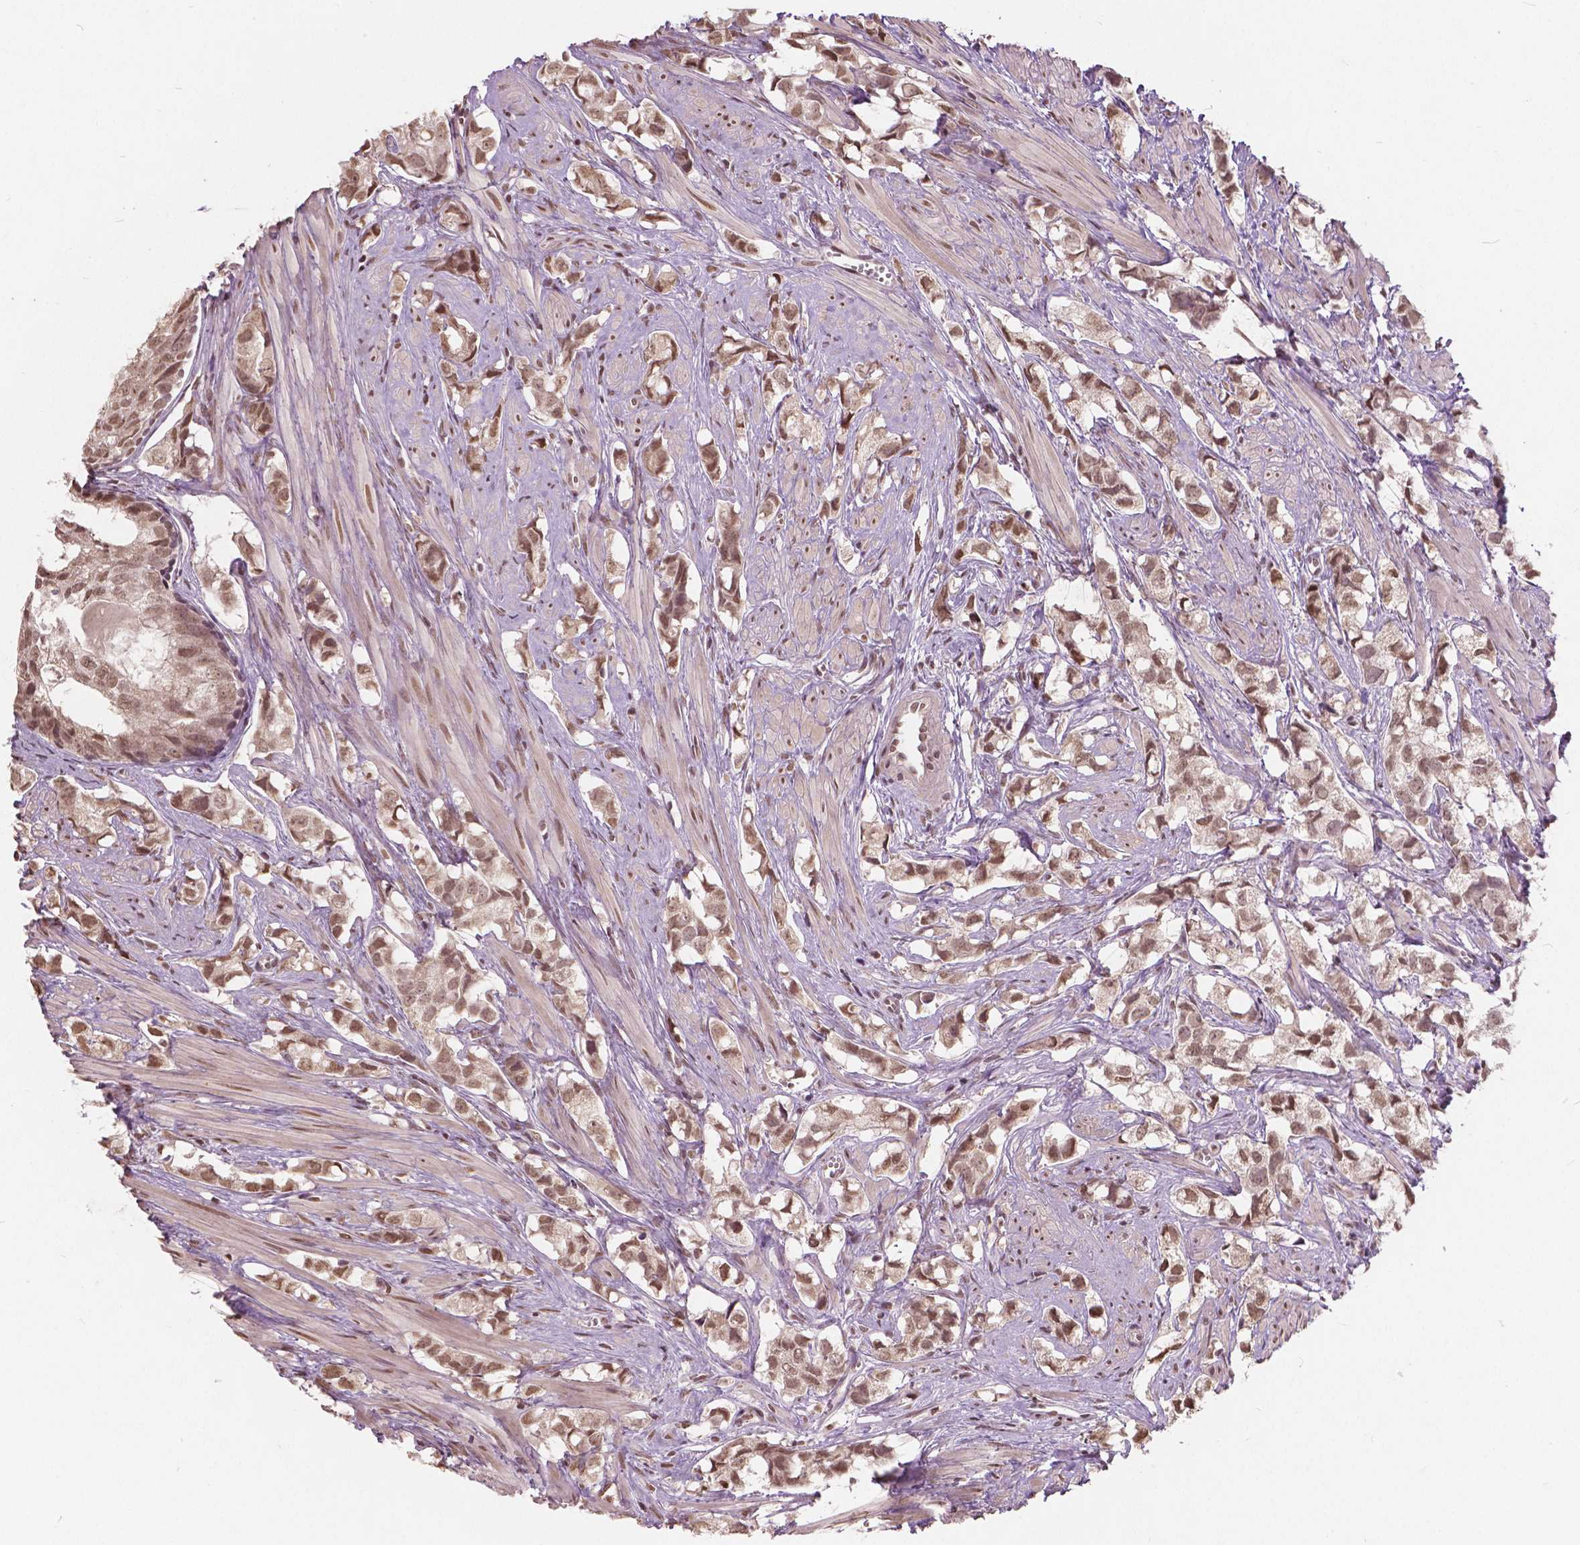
{"staining": {"intensity": "moderate", "quantity": ">75%", "location": "nuclear"}, "tissue": "prostate cancer", "cell_type": "Tumor cells", "image_type": "cancer", "snomed": [{"axis": "morphology", "description": "Adenocarcinoma, High grade"}, {"axis": "topography", "description": "Prostate"}], "caption": "Human prostate cancer stained with a protein marker shows moderate staining in tumor cells.", "gene": "HOXA10", "patient": {"sex": "male", "age": 58}}